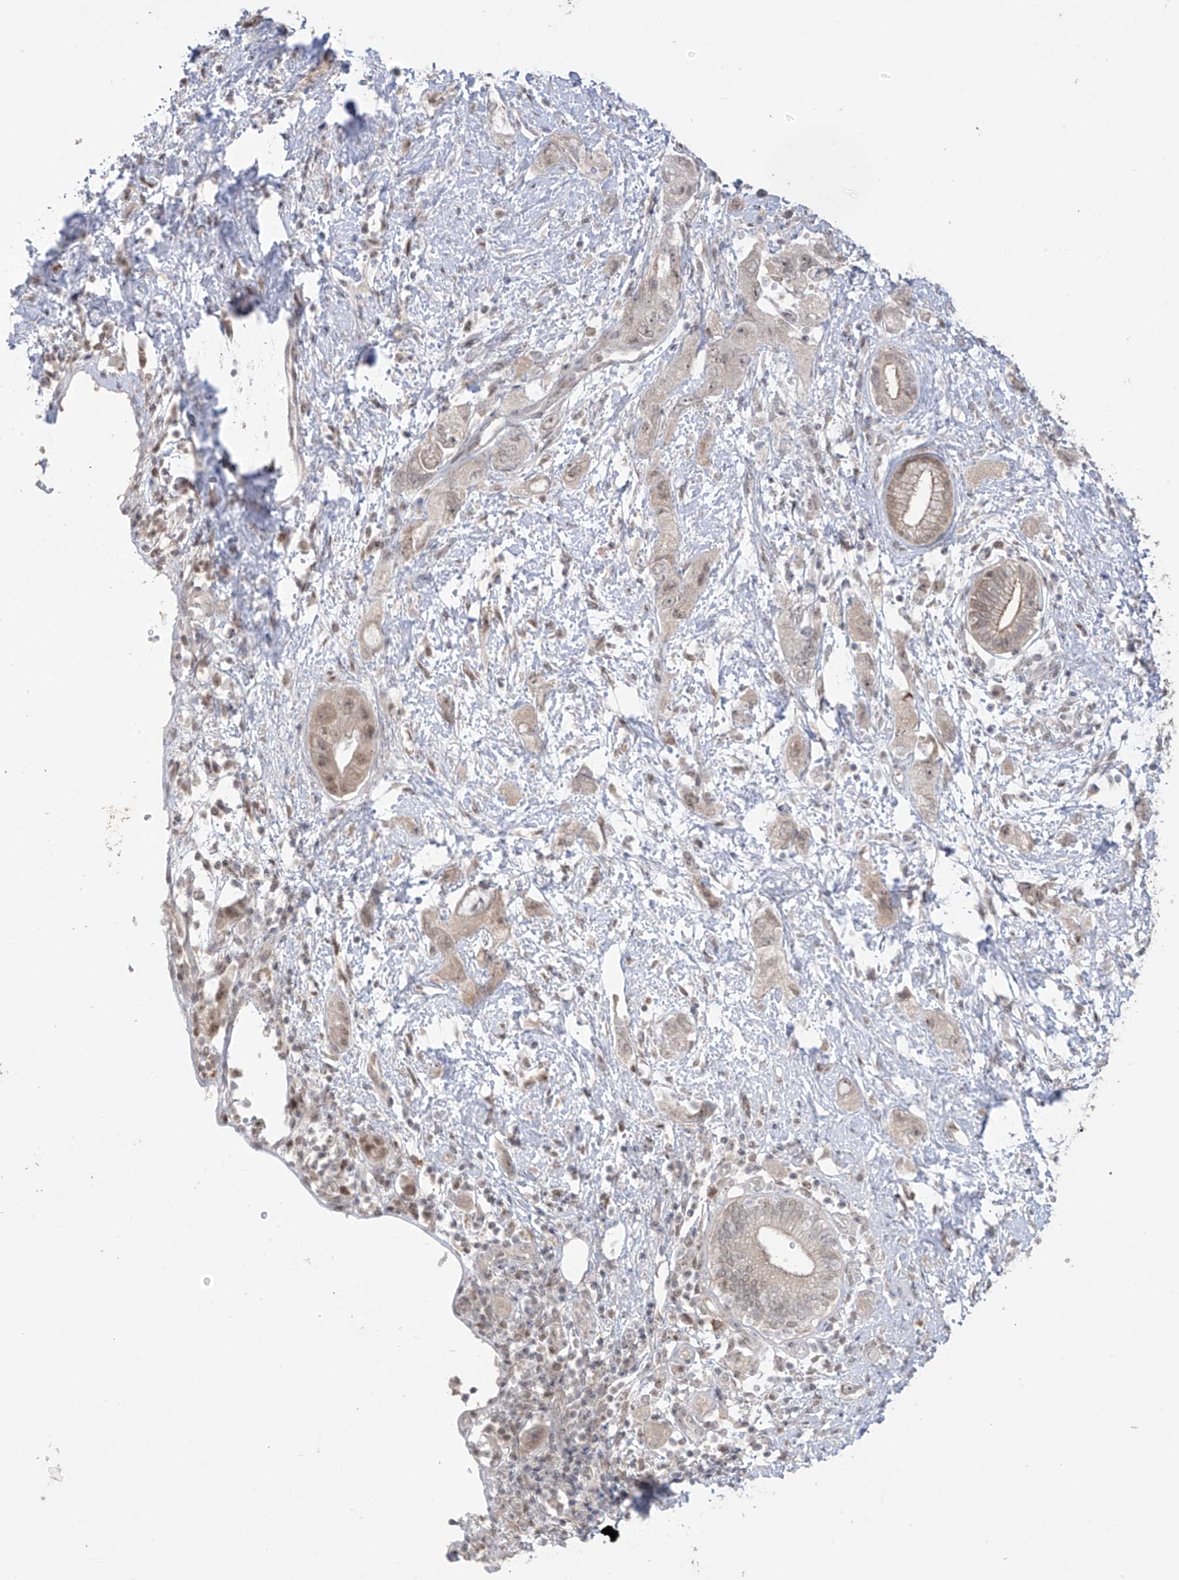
{"staining": {"intensity": "weak", "quantity": ">75%", "location": "nuclear"}, "tissue": "pancreatic cancer", "cell_type": "Tumor cells", "image_type": "cancer", "snomed": [{"axis": "morphology", "description": "Adenocarcinoma, NOS"}, {"axis": "topography", "description": "Pancreas"}], "caption": "Protein staining of adenocarcinoma (pancreatic) tissue shows weak nuclear positivity in about >75% of tumor cells.", "gene": "OGT", "patient": {"sex": "female", "age": 73}}